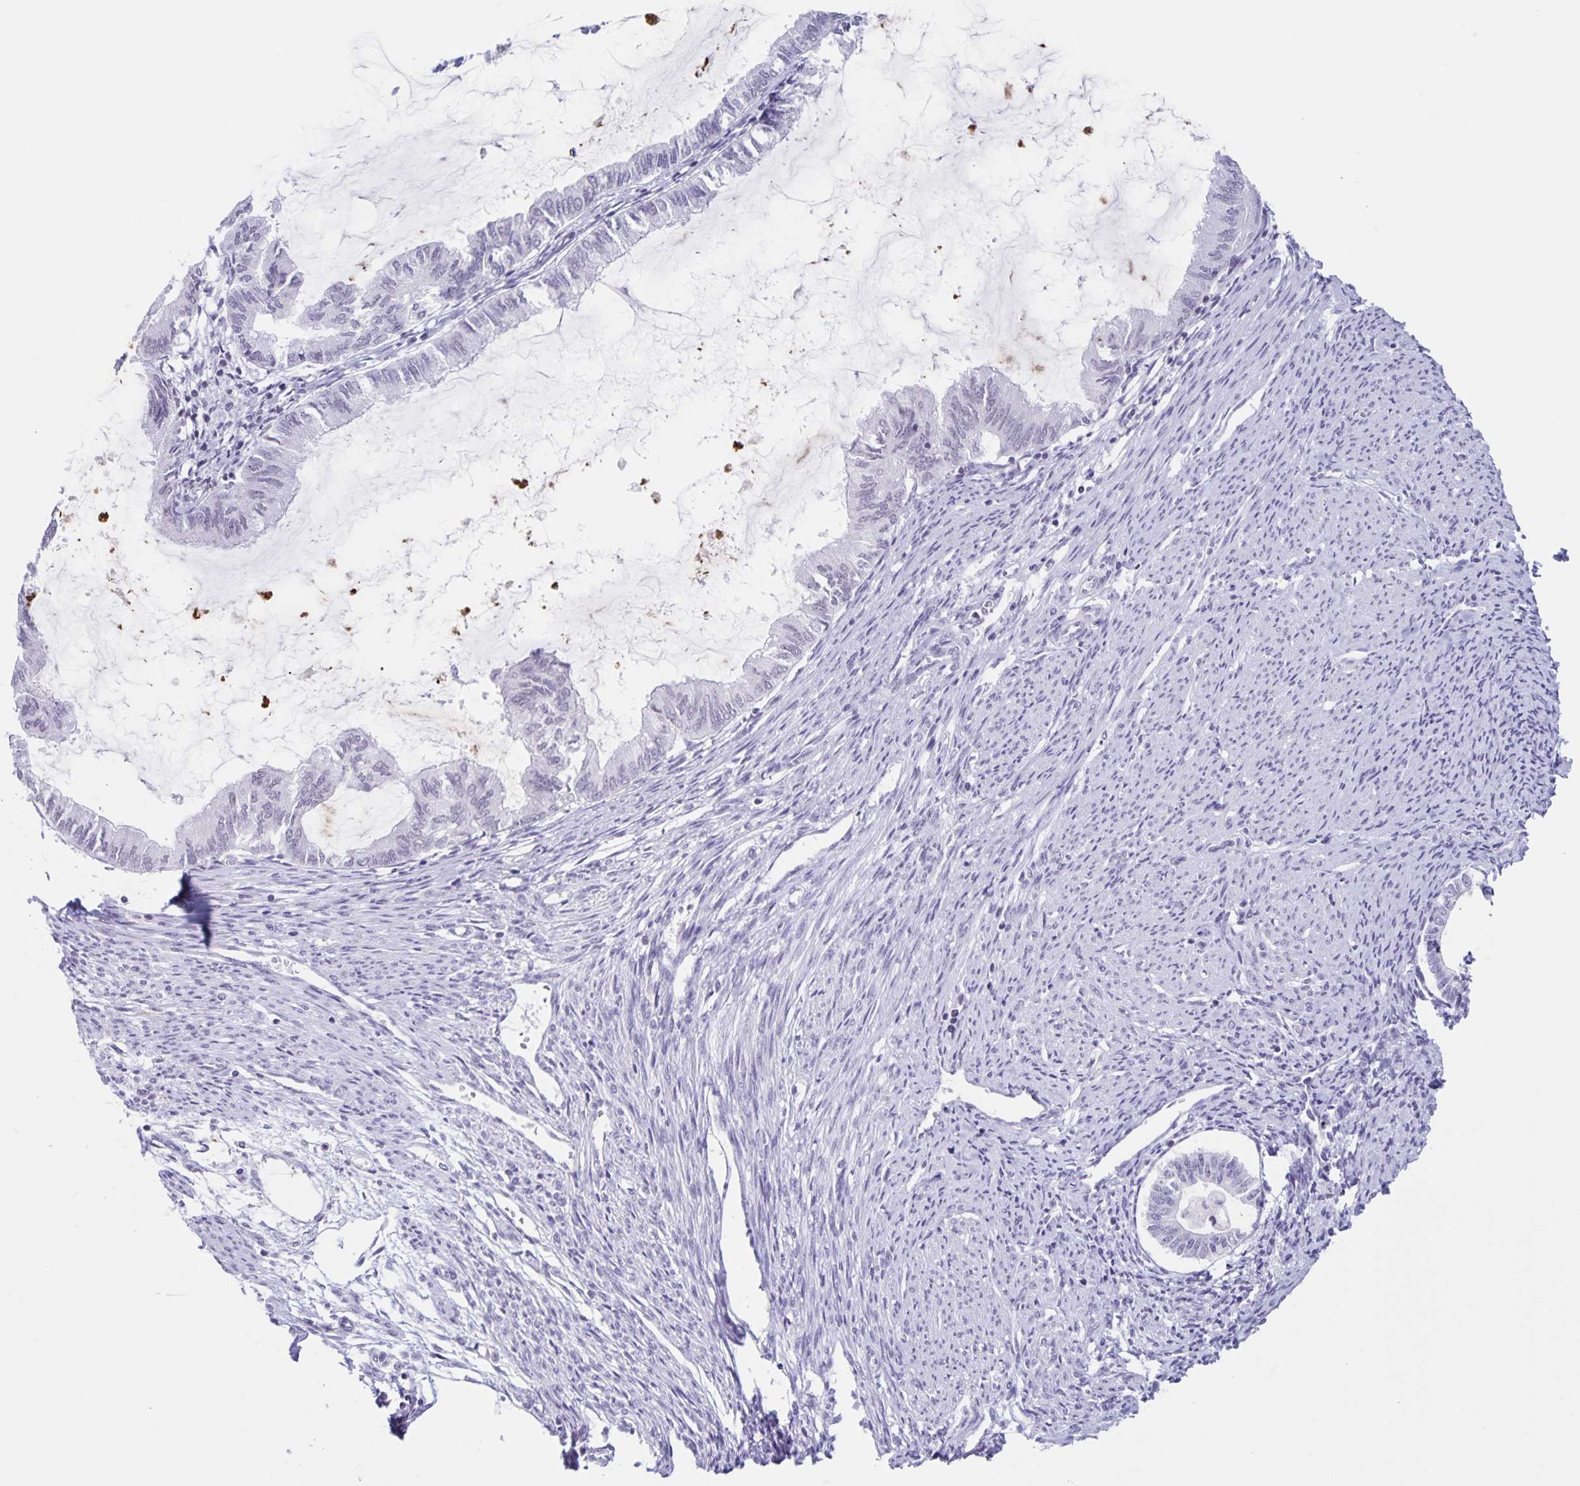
{"staining": {"intensity": "negative", "quantity": "none", "location": "none"}, "tissue": "endometrial cancer", "cell_type": "Tumor cells", "image_type": "cancer", "snomed": [{"axis": "morphology", "description": "Adenocarcinoma, NOS"}, {"axis": "topography", "description": "Endometrium"}], "caption": "Endometrial adenocarcinoma stained for a protein using IHC demonstrates no staining tumor cells.", "gene": "LCE6A", "patient": {"sex": "female", "age": 86}}